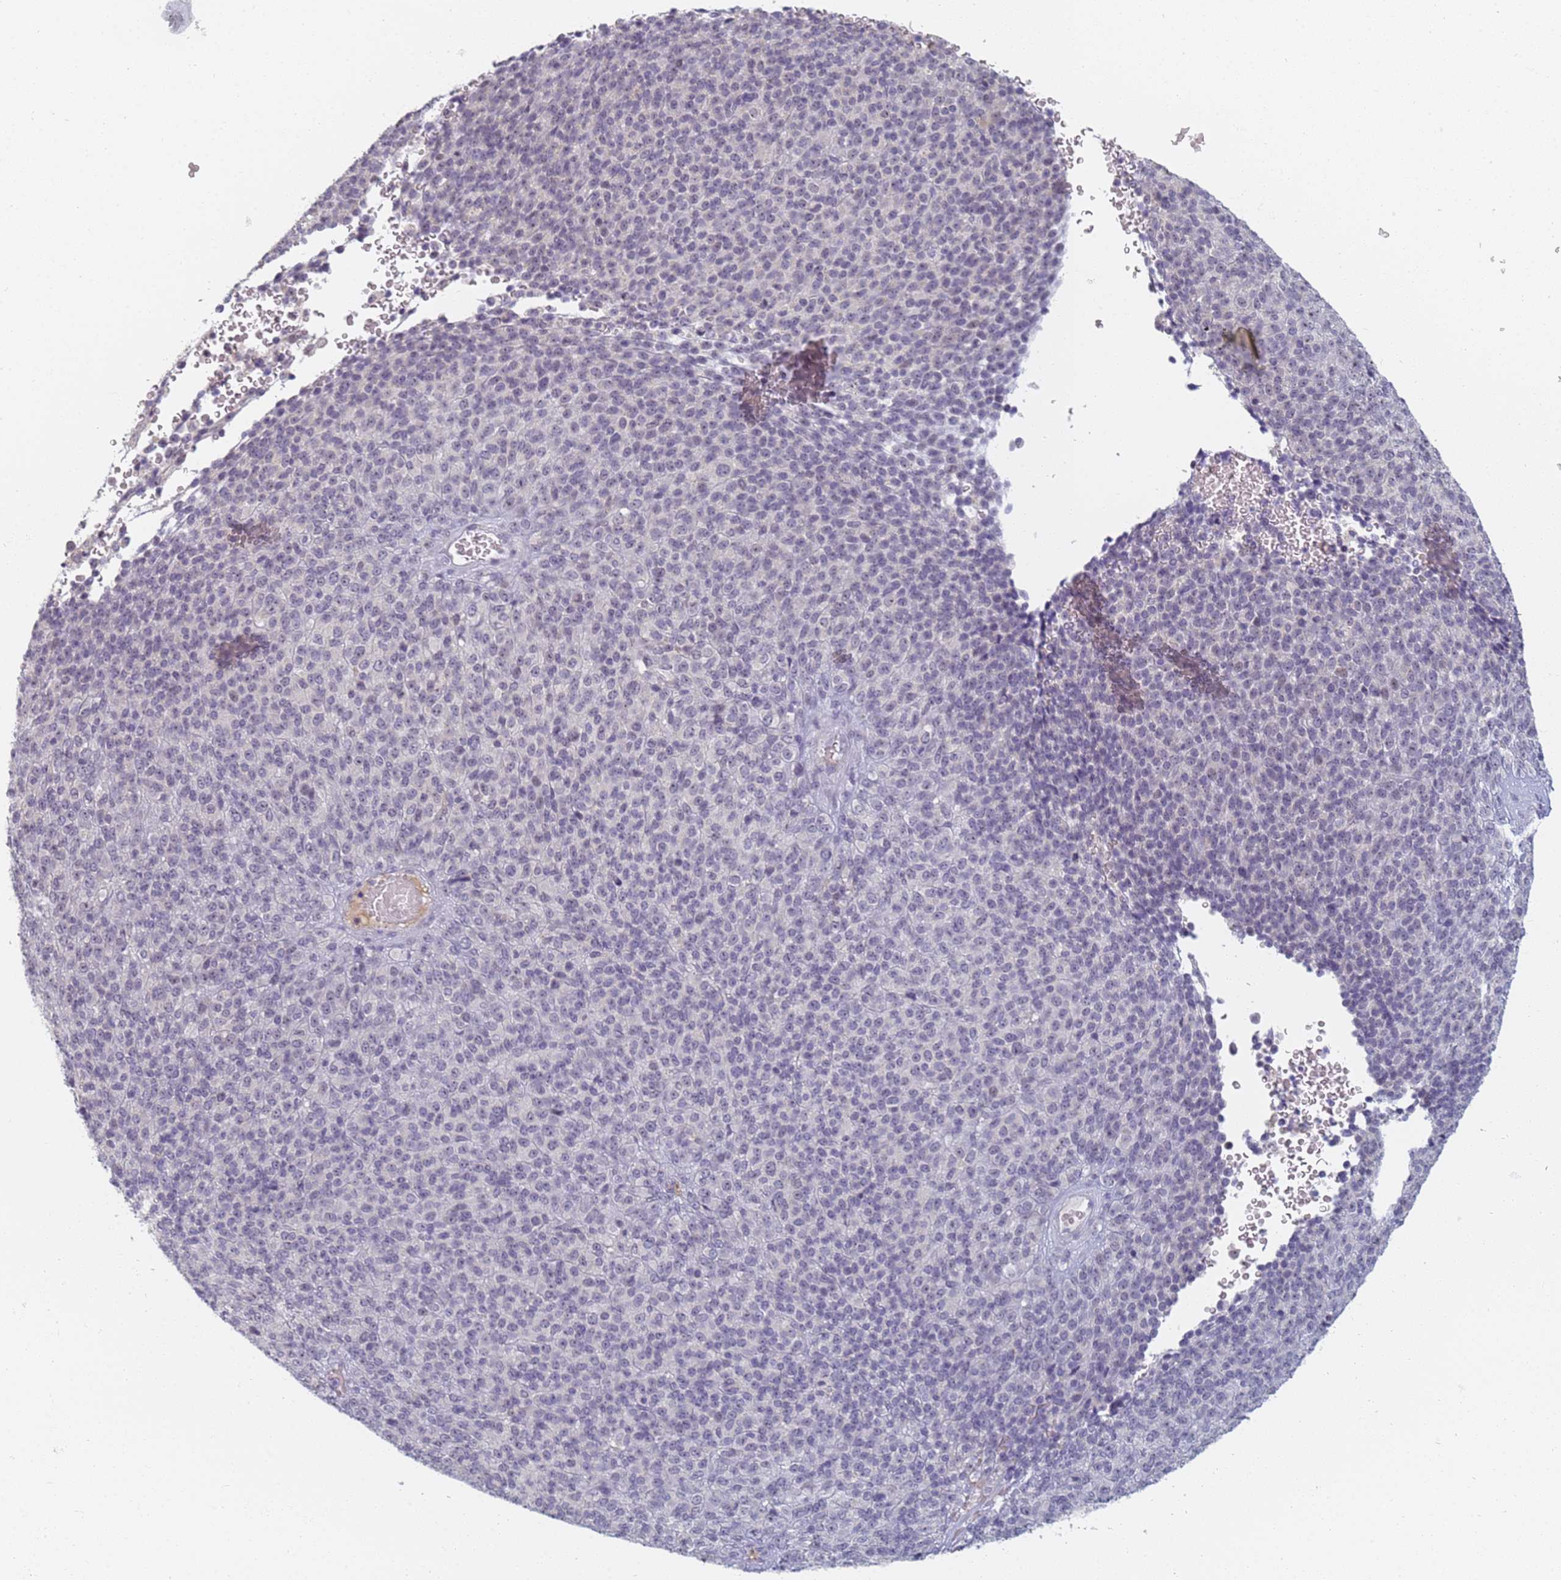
{"staining": {"intensity": "weak", "quantity": "<25%", "location": "nuclear"}, "tissue": "melanoma", "cell_type": "Tumor cells", "image_type": "cancer", "snomed": [{"axis": "morphology", "description": "Malignant melanoma, Metastatic site"}, {"axis": "topography", "description": "Brain"}], "caption": "DAB immunohistochemical staining of human malignant melanoma (metastatic site) demonstrates no significant expression in tumor cells.", "gene": "SLC38A9", "patient": {"sex": "female", "age": 56}}